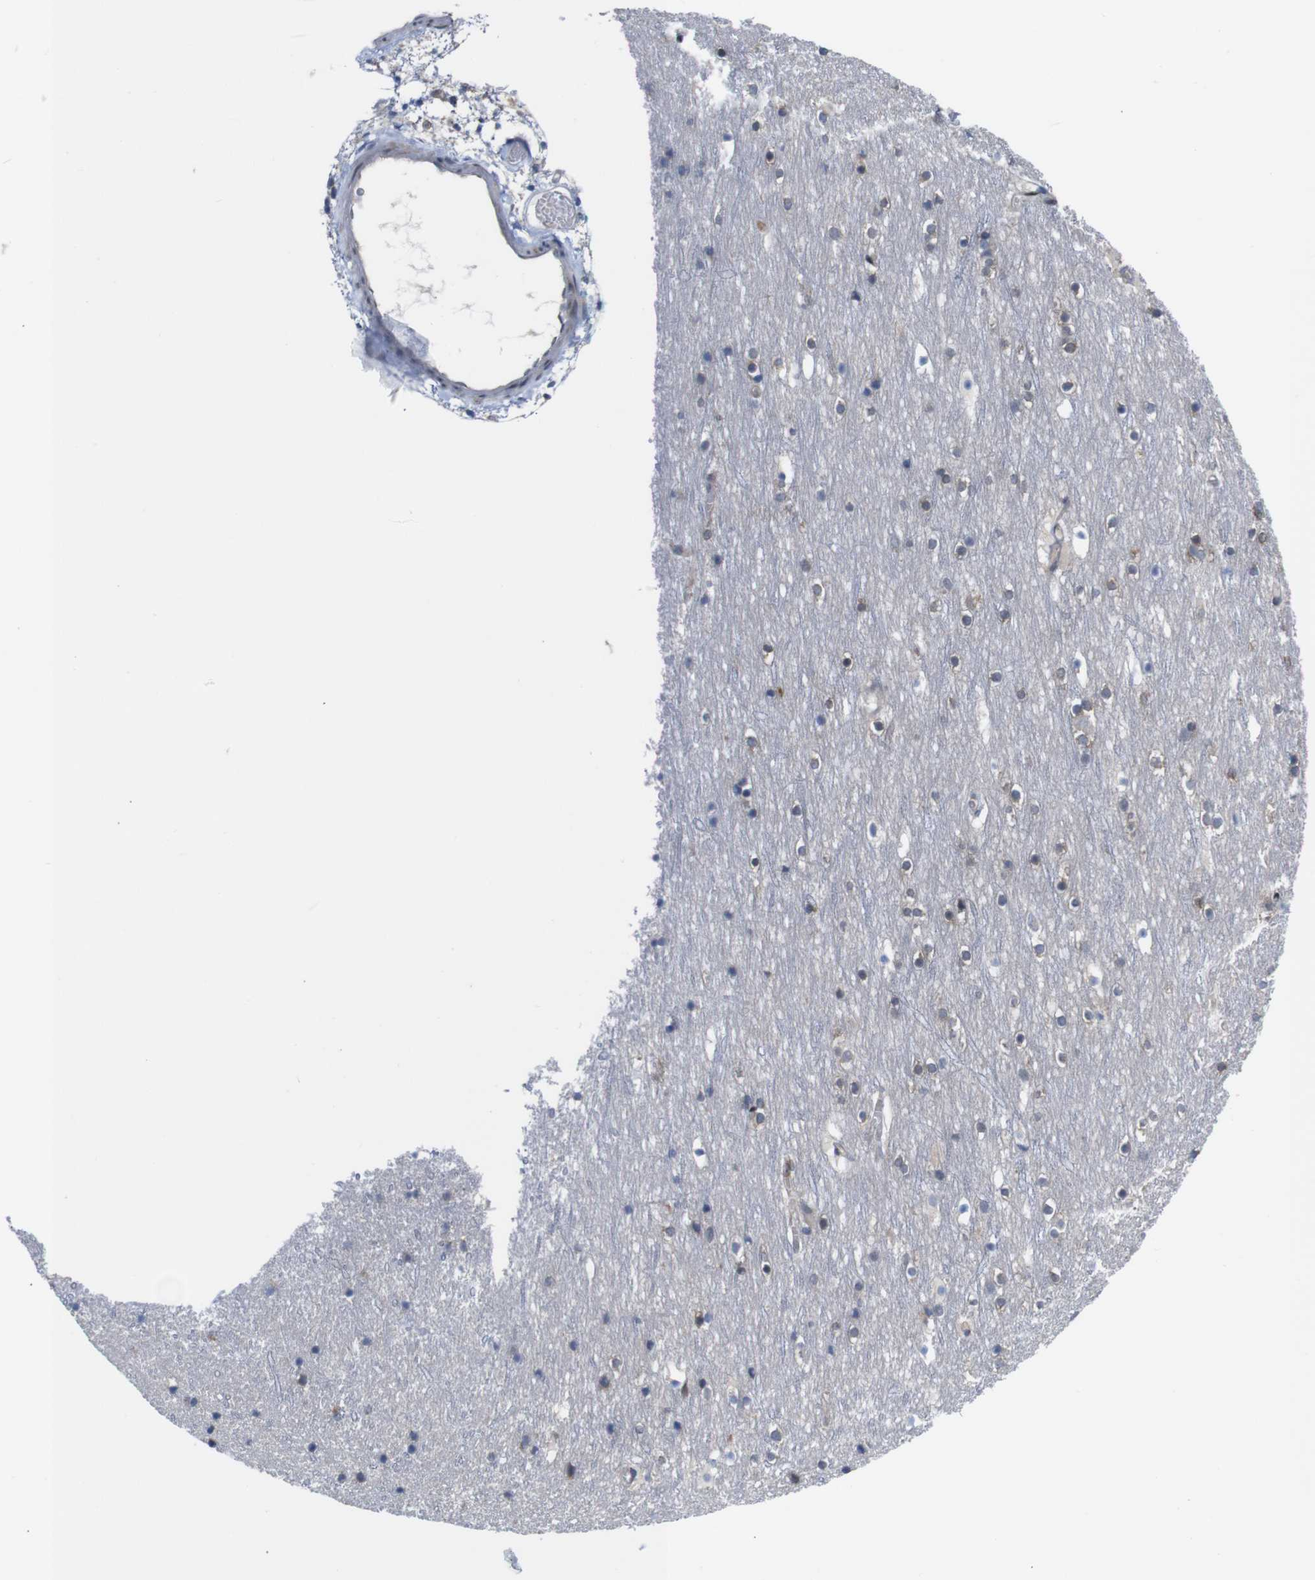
{"staining": {"intensity": "negative", "quantity": "none", "location": "none"}, "tissue": "cerebral cortex", "cell_type": "Endothelial cells", "image_type": "normal", "snomed": [{"axis": "morphology", "description": "Normal tissue, NOS"}, {"axis": "topography", "description": "Cerebral cortex"}], "caption": "IHC photomicrograph of unremarkable human cerebral cortex stained for a protein (brown), which shows no positivity in endothelial cells. (Stains: DAB immunohistochemistry (IHC) with hematoxylin counter stain, Microscopy: brightfield microscopy at high magnification).", "gene": "PTPN1", "patient": {"sex": "male", "age": 45}}